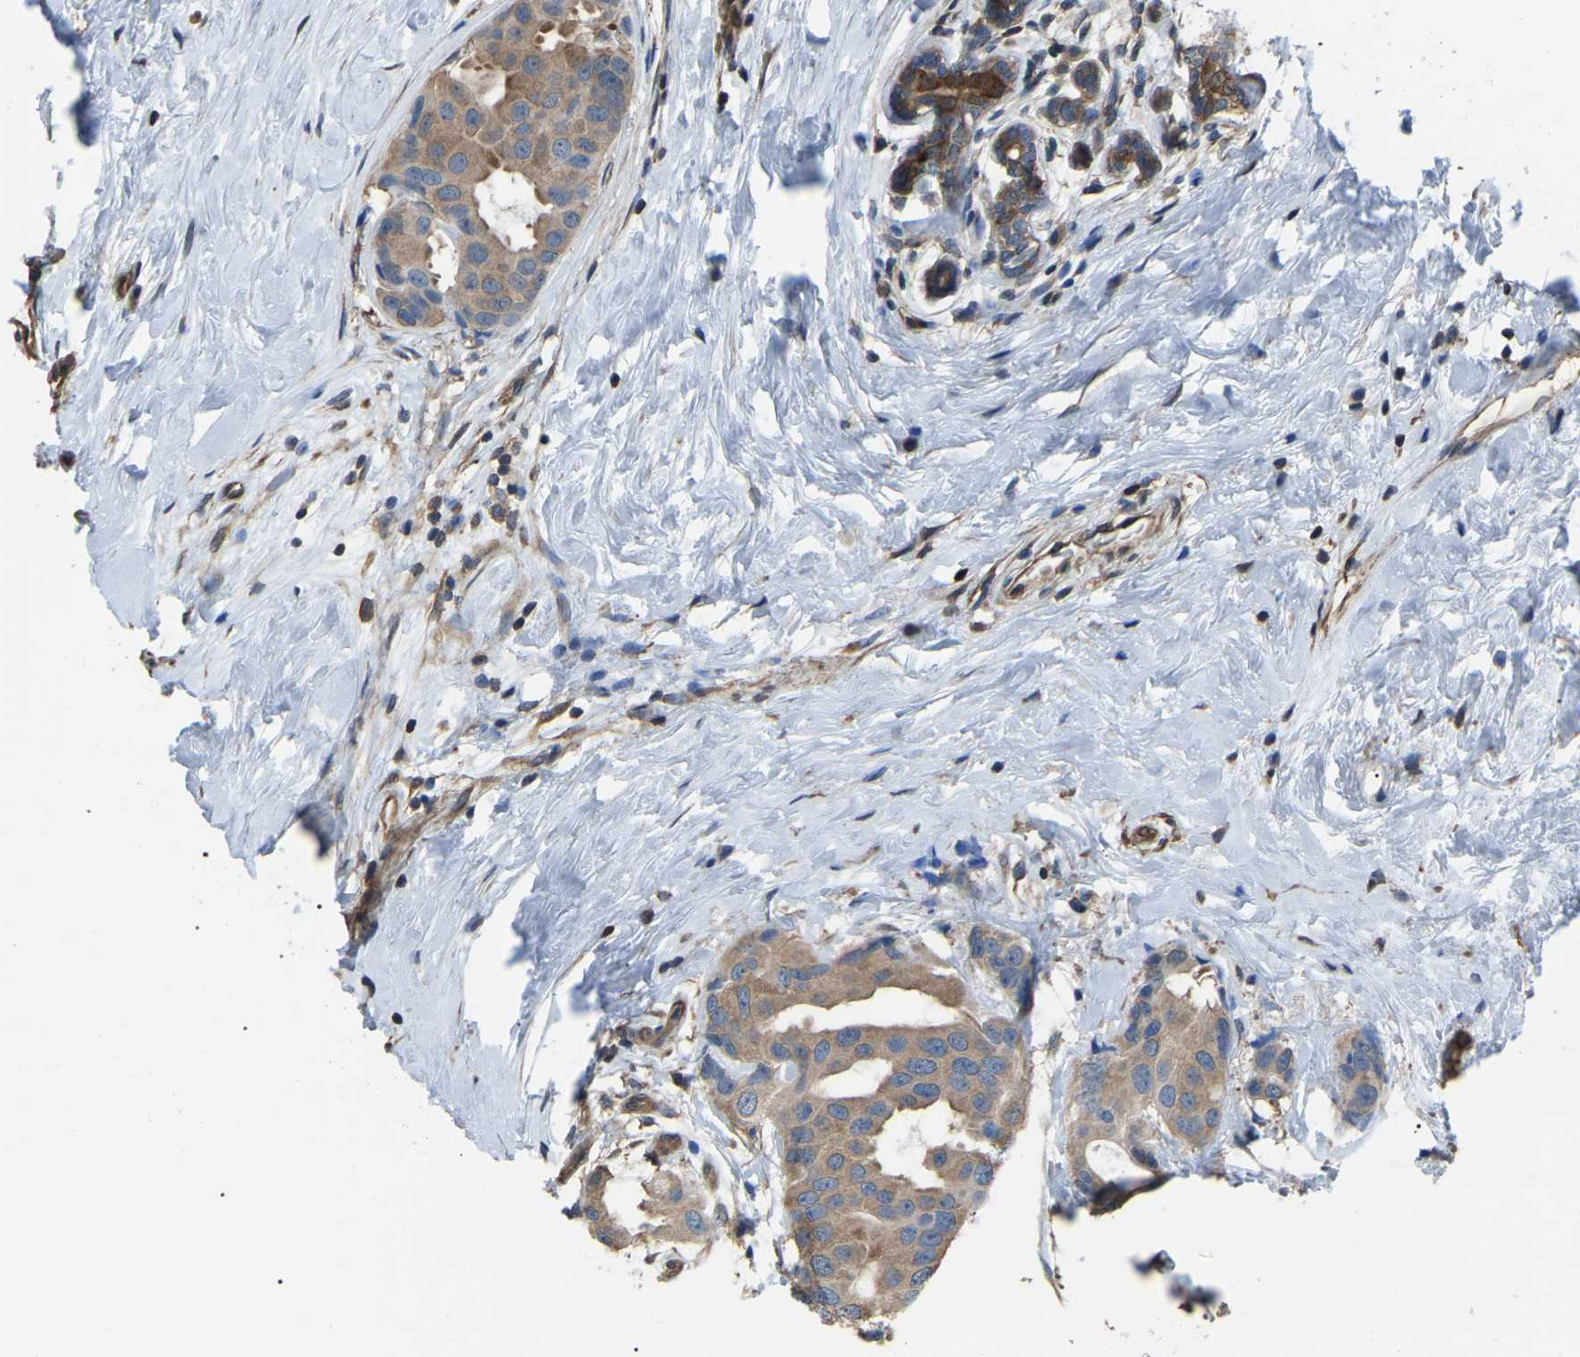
{"staining": {"intensity": "weak", "quantity": ">75%", "location": "cytoplasmic/membranous"}, "tissue": "breast cancer", "cell_type": "Tumor cells", "image_type": "cancer", "snomed": [{"axis": "morphology", "description": "Normal tissue, NOS"}, {"axis": "morphology", "description": "Duct carcinoma"}, {"axis": "topography", "description": "Breast"}], "caption": "Breast infiltrating ductal carcinoma stained for a protein displays weak cytoplasmic/membranous positivity in tumor cells.", "gene": "PDCD5", "patient": {"sex": "female", "age": 39}}